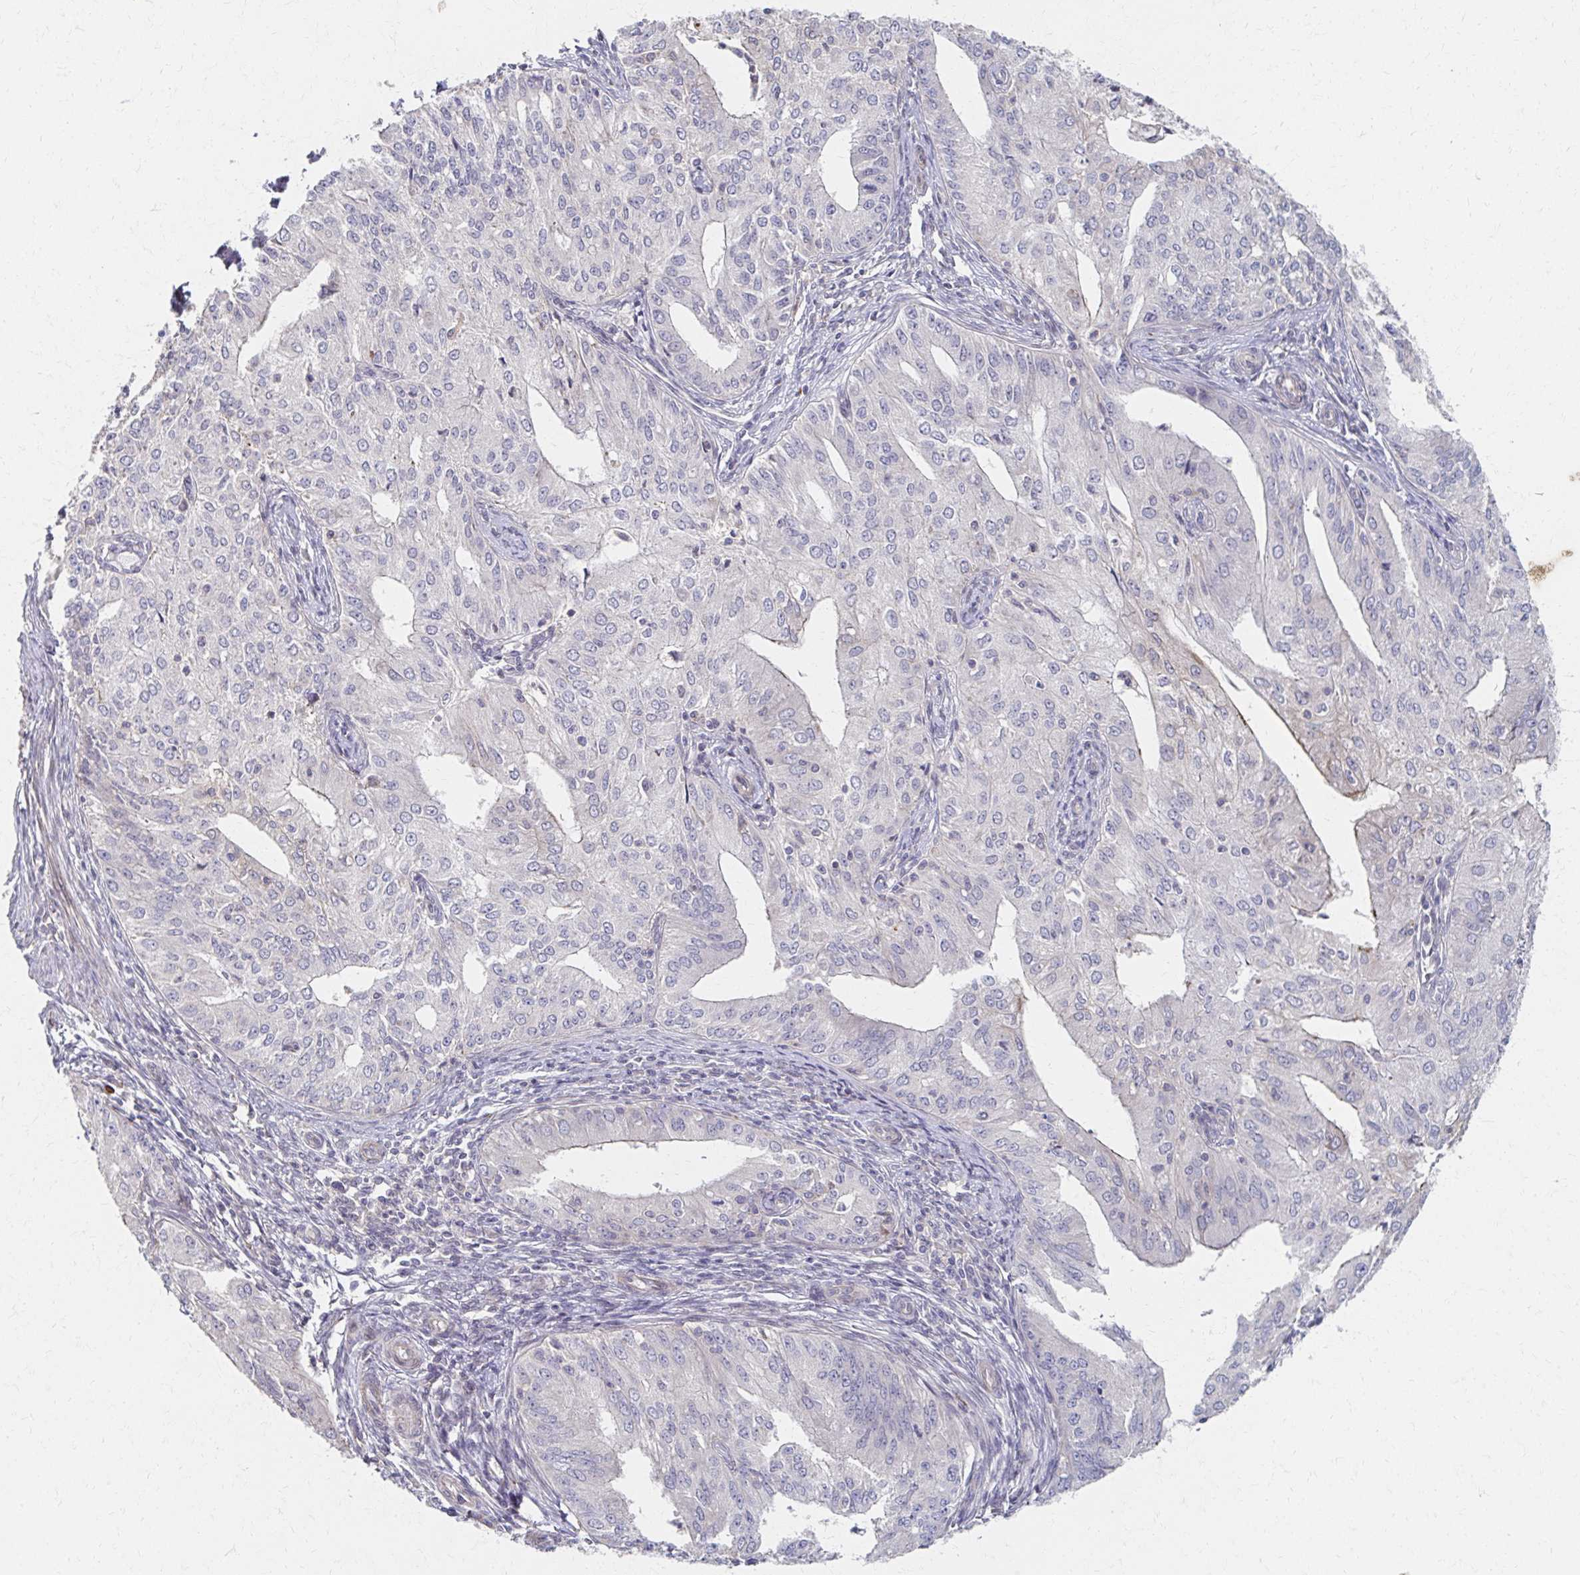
{"staining": {"intensity": "negative", "quantity": "none", "location": "none"}, "tissue": "endometrial cancer", "cell_type": "Tumor cells", "image_type": "cancer", "snomed": [{"axis": "morphology", "description": "Adenocarcinoma, NOS"}, {"axis": "topography", "description": "Endometrium"}], "caption": "Immunohistochemical staining of human endometrial cancer shows no significant expression in tumor cells.", "gene": "EOLA2", "patient": {"sex": "female", "age": 50}}